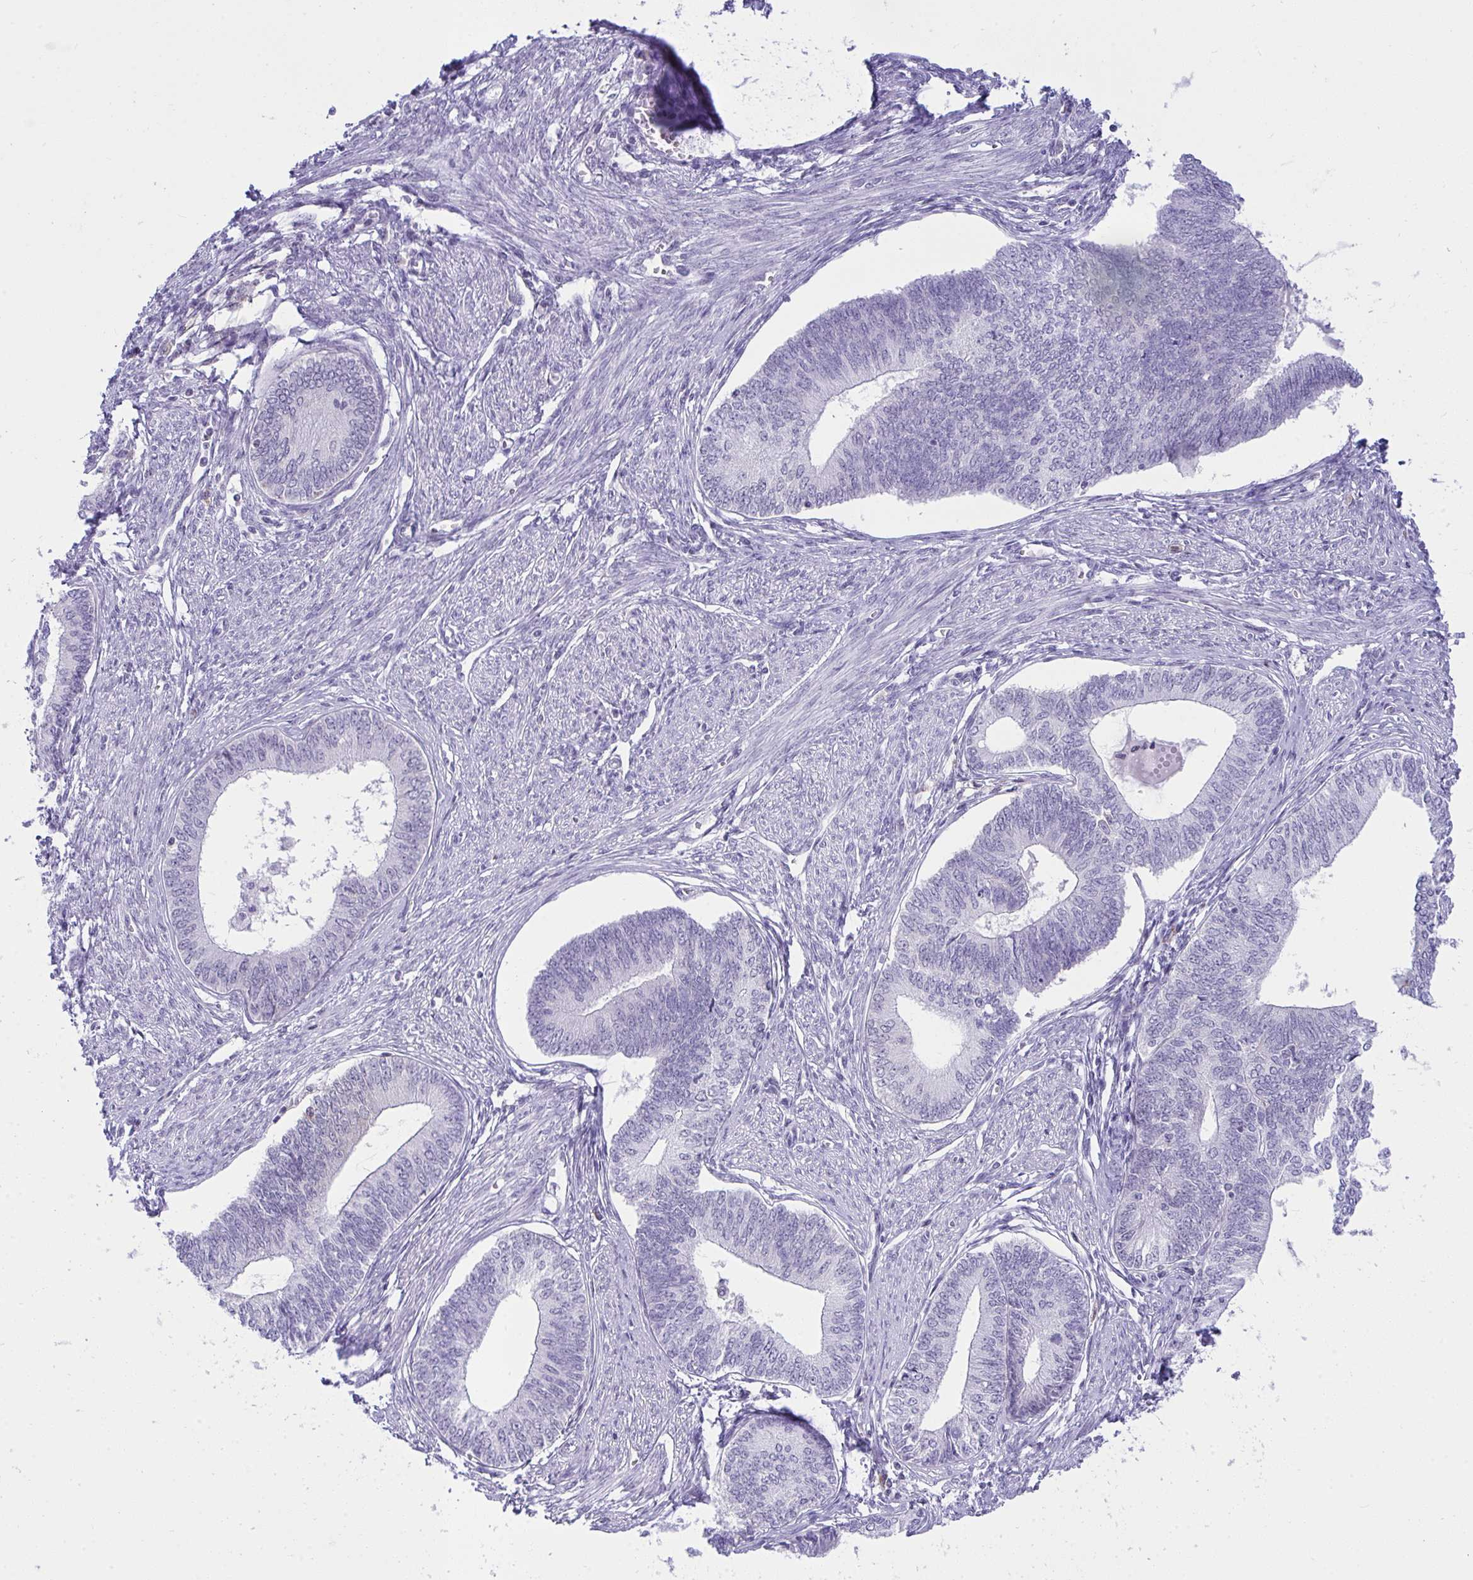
{"staining": {"intensity": "negative", "quantity": "none", "location": "none"}, "tissue": "endometrial cancer", "cell_type": "Tumor cells", "image_type": "cancer", "snomed": [{"axis": "morphology", "description": "Adenocarcinoma, NOS"}, {"axis": "topography", "description": "Endometrium"}], "caption": "Immunohistochemistry (IHC) image of human endometrial cancer (adenocarcinoma) stained for a protein (brown), which reveals no expression in tumor cells.", "gene": "PLA2G12B", "patient": {"sex": "female", "age": 68}}